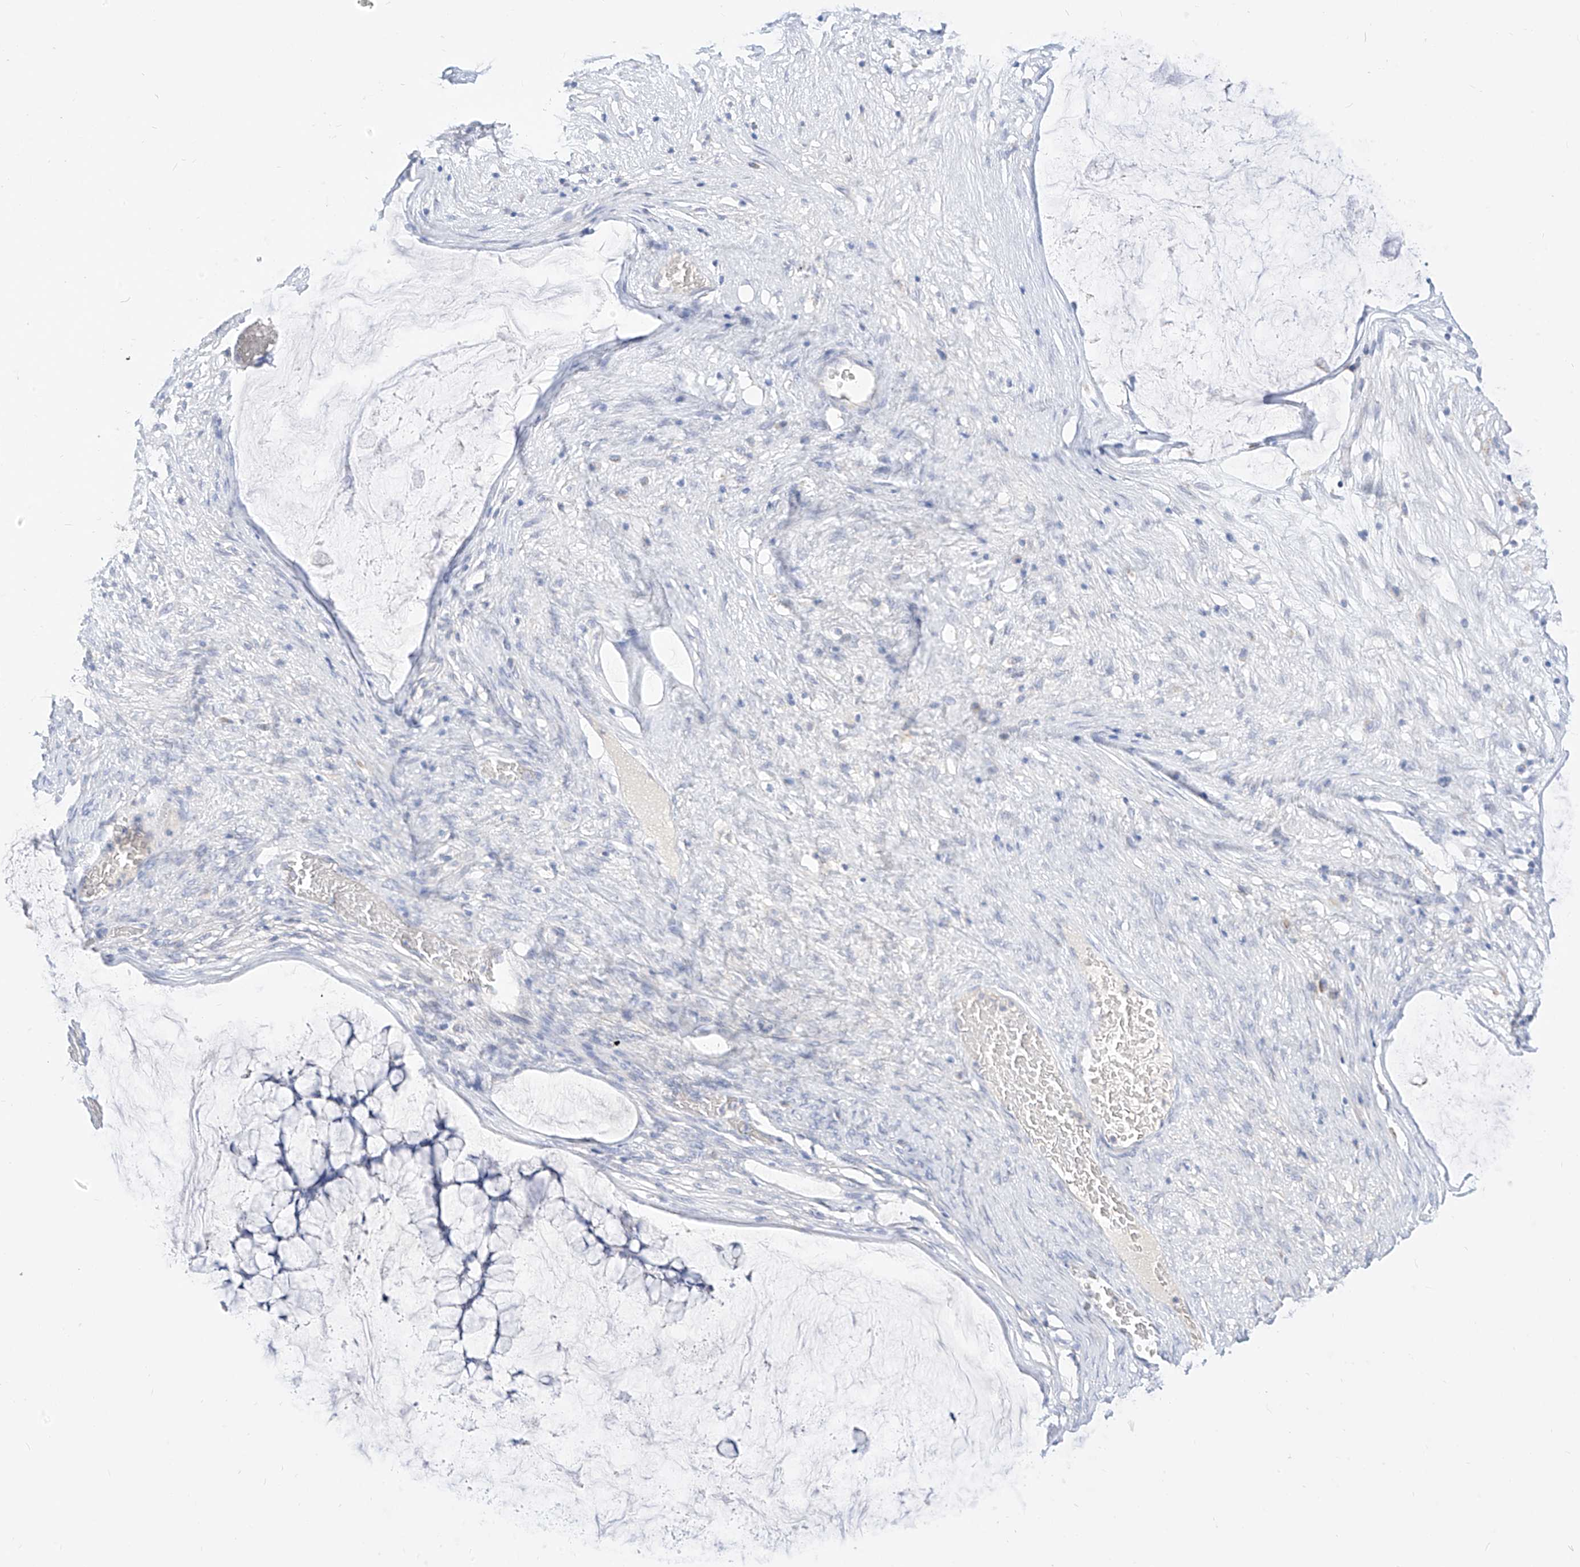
{"staining": {"intensity": "negative", "quantity": "none", "location": "none"}, "tissue": "ovarian cancer", "cell_type": "Tumor cells", "image_type": "cancer", "snomed": [{"axis": "morphology", "description": "Cystadenocarcinoma, mucinous, NOS"}, {"axis": "topography", "description": "Ovary"}], "caption": "This is an immunohistochemistry photomicrograph of human ovarian cancer (mucinous cystadenocarcinoma). There is no staining in tumor cells.", "gene": "RASA2", "patient": {"sex": "female", "age": 42}}